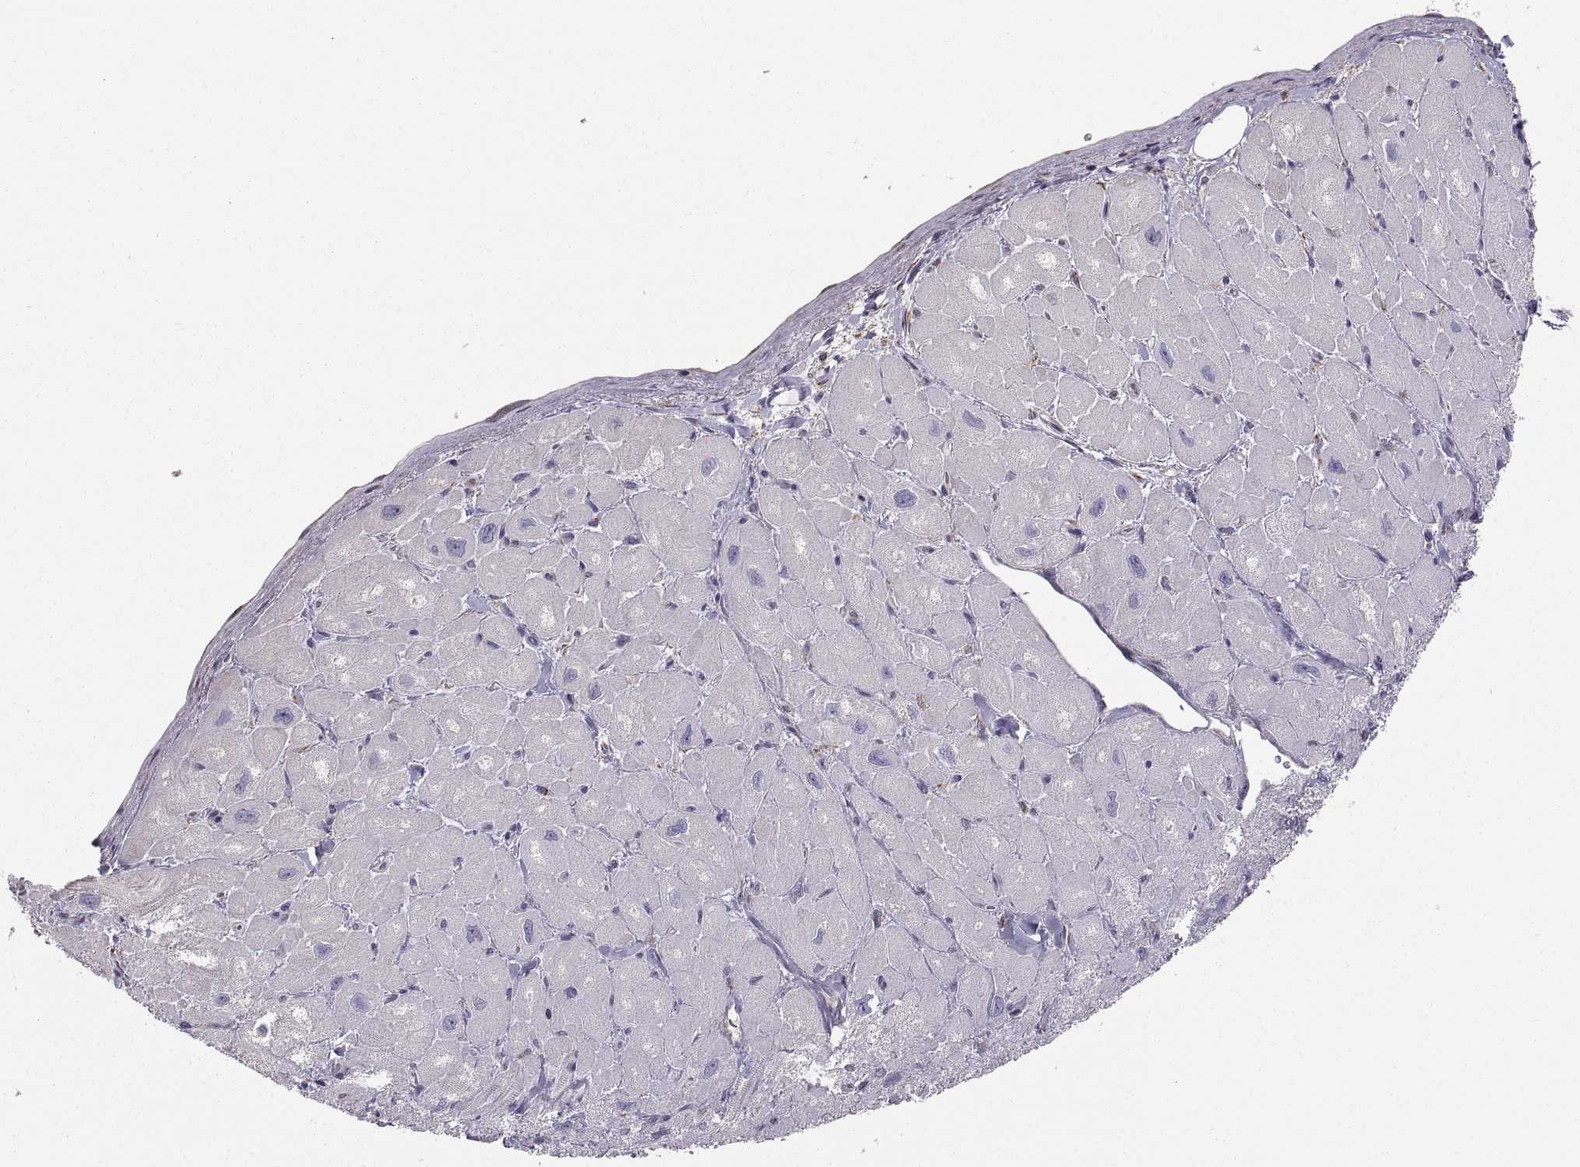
{"staining": {"intensity": "negative", "quantity": "none", "location": "none"}, "tissue": "heart muscle", "cell_type": "Cardiomyocytes", "image_type": "normal", "snomed": [{"axis": "morphology", "description": "Normal tissue, NOS"}, {"axis": "topography", "description": "Heart"}], "caption": "This is an IHC micrograph of normal human heart muscle. There is no expression in cardiomyocytes.", "gene": "PLEKHB2", "patient": {"sex": "male", "age": 60}}